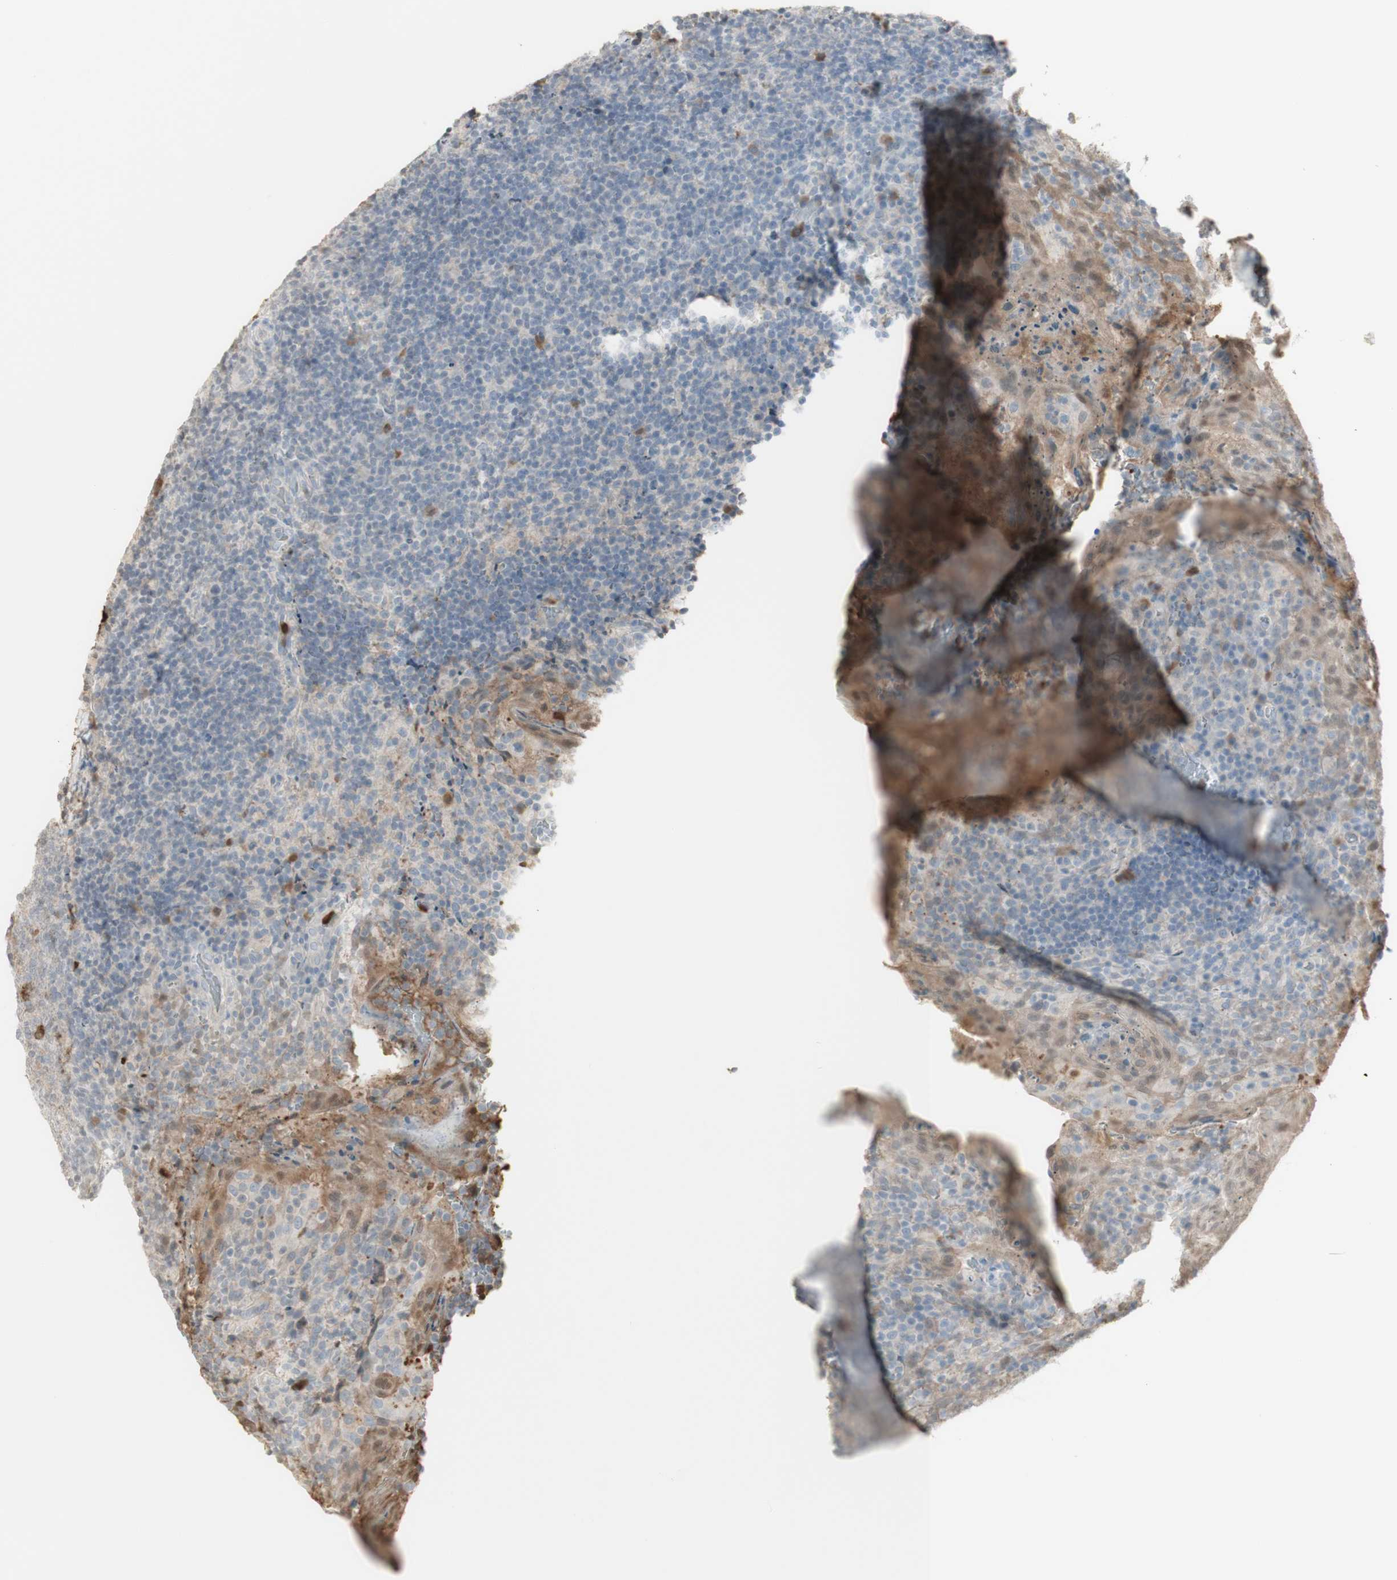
{"staining": {"intensity": "negative", "quantity": "none", "location": "none"}, "tissue": "tonsil", "cell_type": "Germinal center cells", "image_type": "normal", "snomed": [{"axis": "morphology", "description": "Normal tissue, NOS"}, {"axis": "topography", "description": "Tonsil"}], "caption": "Immunohistochemistry image of normal human tonsil stained for a protein (brown), which exhibits no staining in germinal center cells.", "gene": "NID1", "patient": {"sex": "male", "age": 17}}